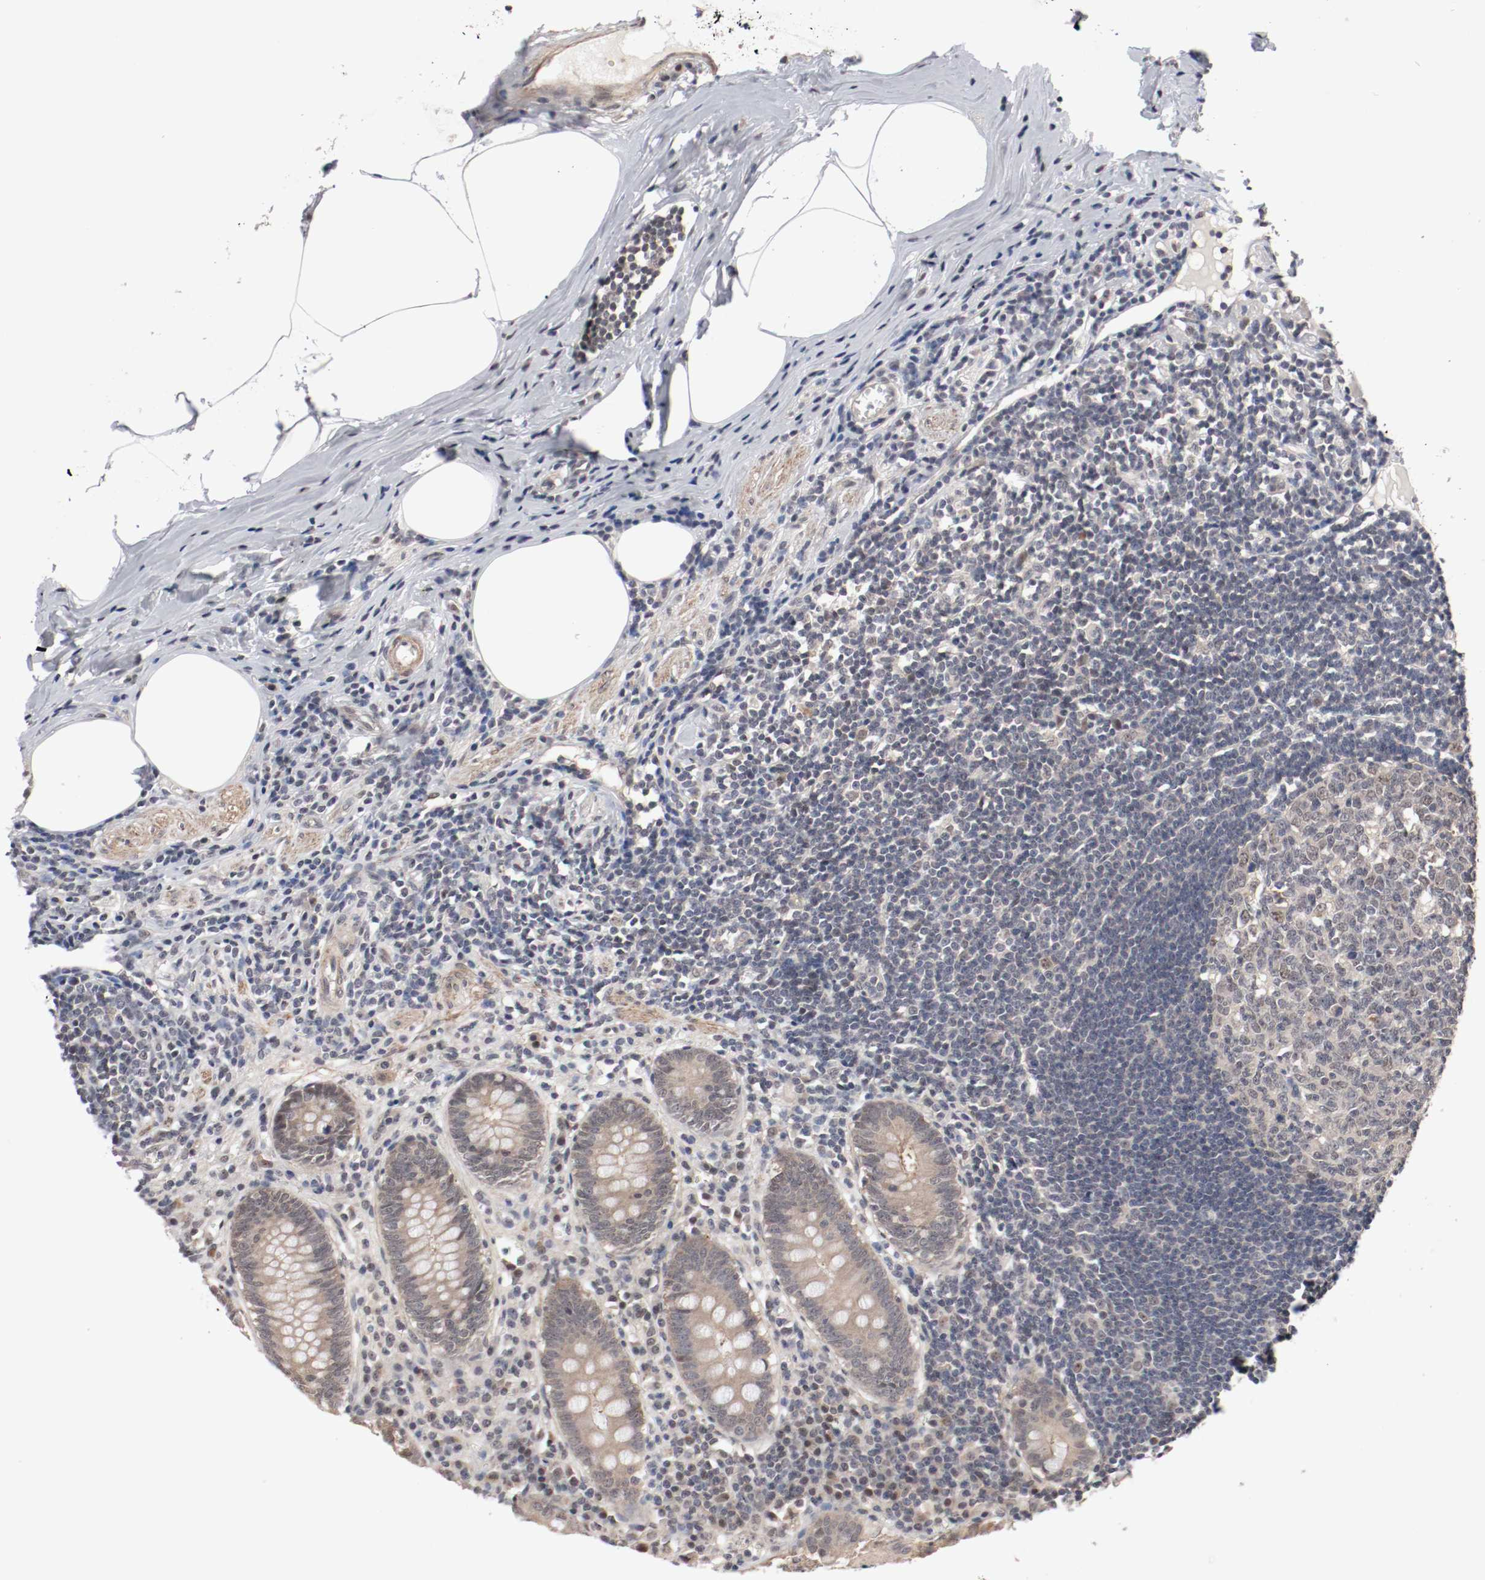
{"staining": {"intensity": "weak", "quantity": ">75%", "location": "cytoplasmic/membranous"}, "tissue": "appendix", "cell_type": "Glandular cells", "image_type": "normal", "snomed": [{"axis": "morphology", "description": "Normal tissue, NOS"}, {"axis": "topography", "description": "Appendix"}], "caption": "Appendix stained for a protein (brown) shows weak cytoplasmic/membranous positive expression in about >75% of glandular cells.", "gene": "CSNK2B", "patient": {"sex": "female", "age": 50}}